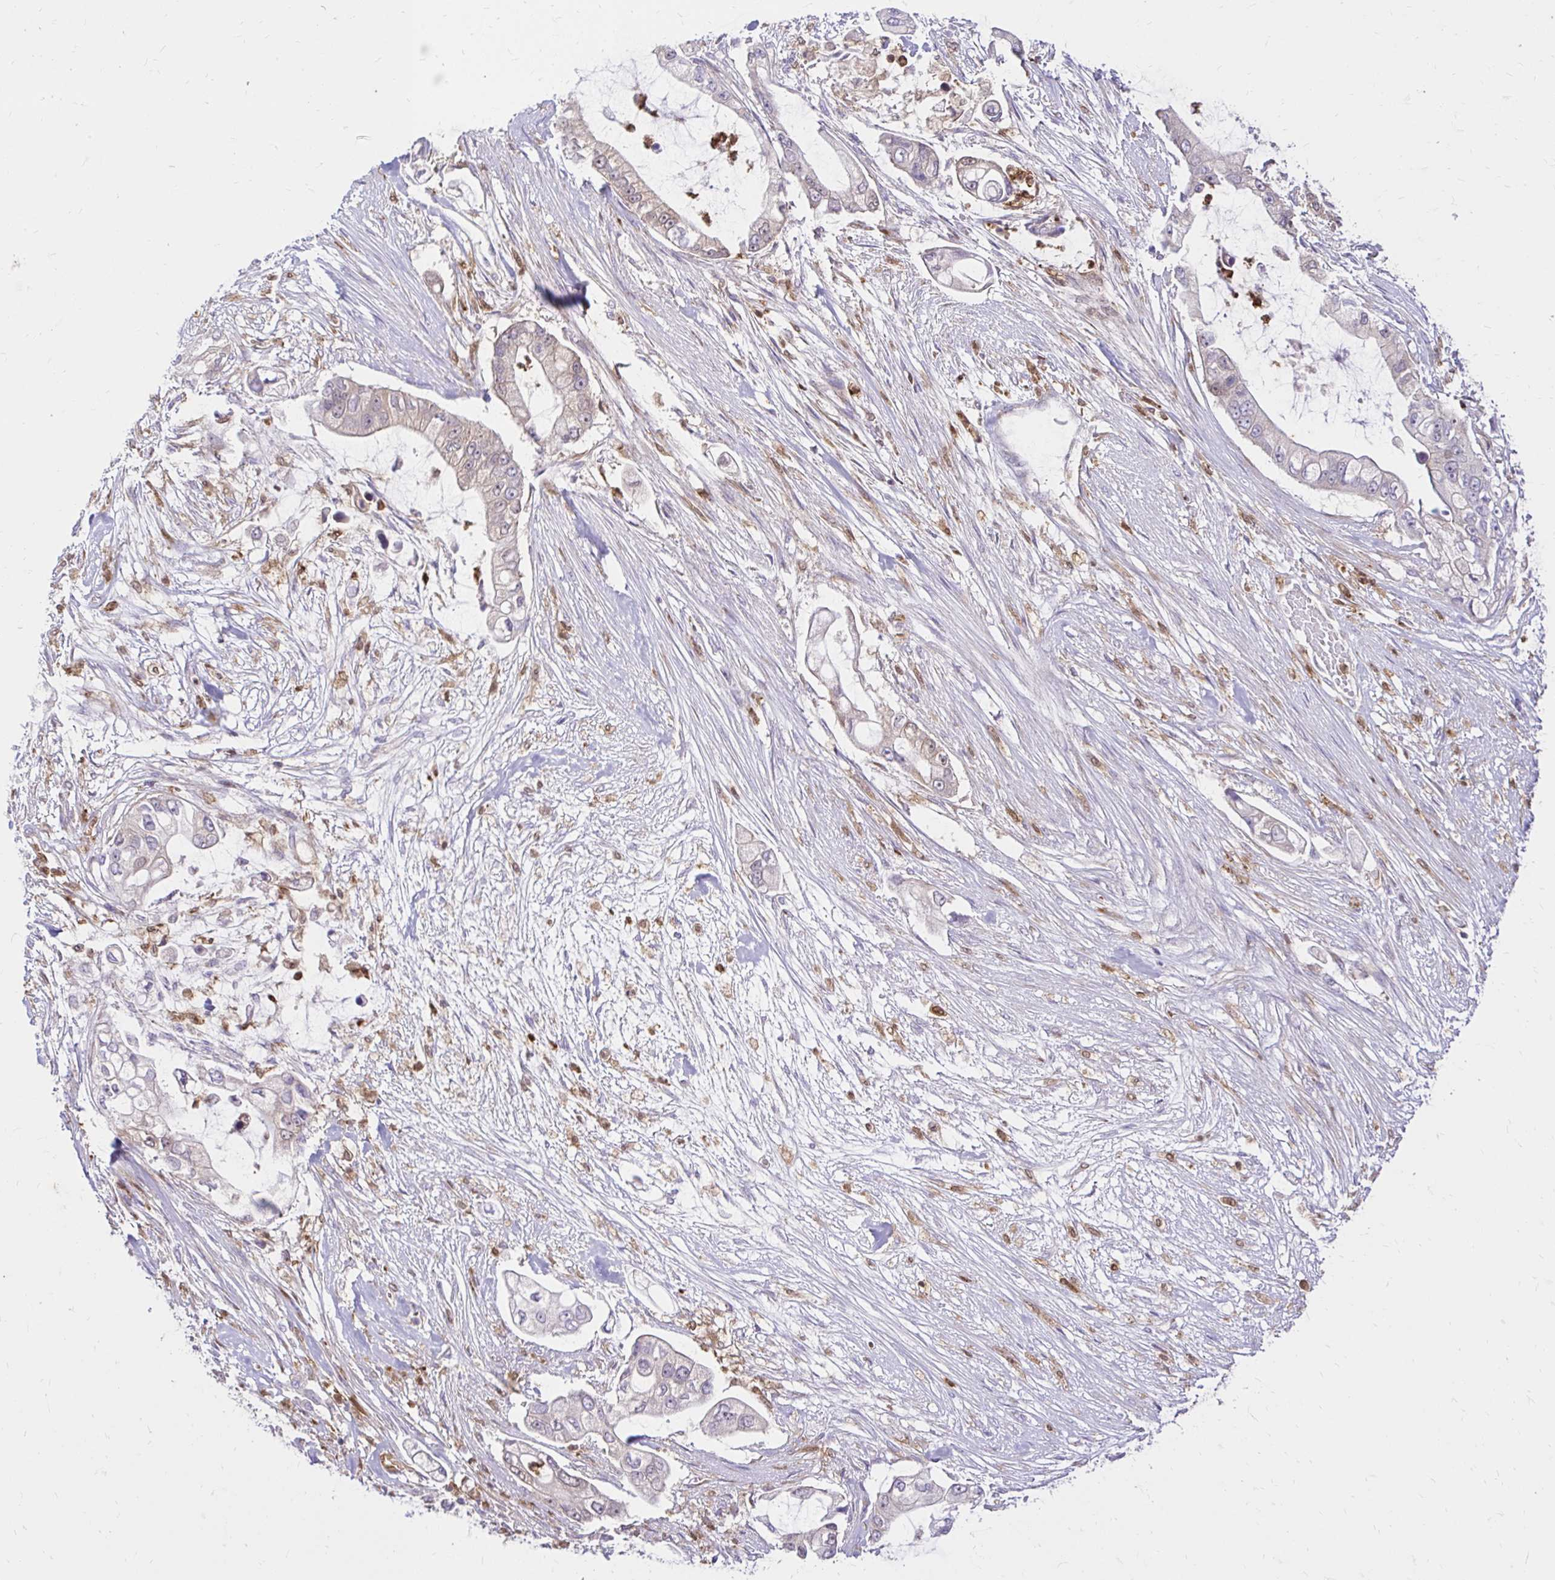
{"staining": {"intensity": "weak", "quantity": "<25%", "location": "cytoplasmic/membranous"}, "tissue": "pancreatic cancer", "cell_type": "Tumor cells", "image_type": "cancer", "snomed": [{"axis": "morphology", "description": "Adenocarcinoma, NOS"}, {"axis": "topography", "description": "Pancreas"}], "caption": "Pancreatic adenocarcinoma was stained to show a protein in brown. There is no significant expression in tumor cells.", "gene": "PYCARD", "patient": {"sex": "female", "age": 69}}